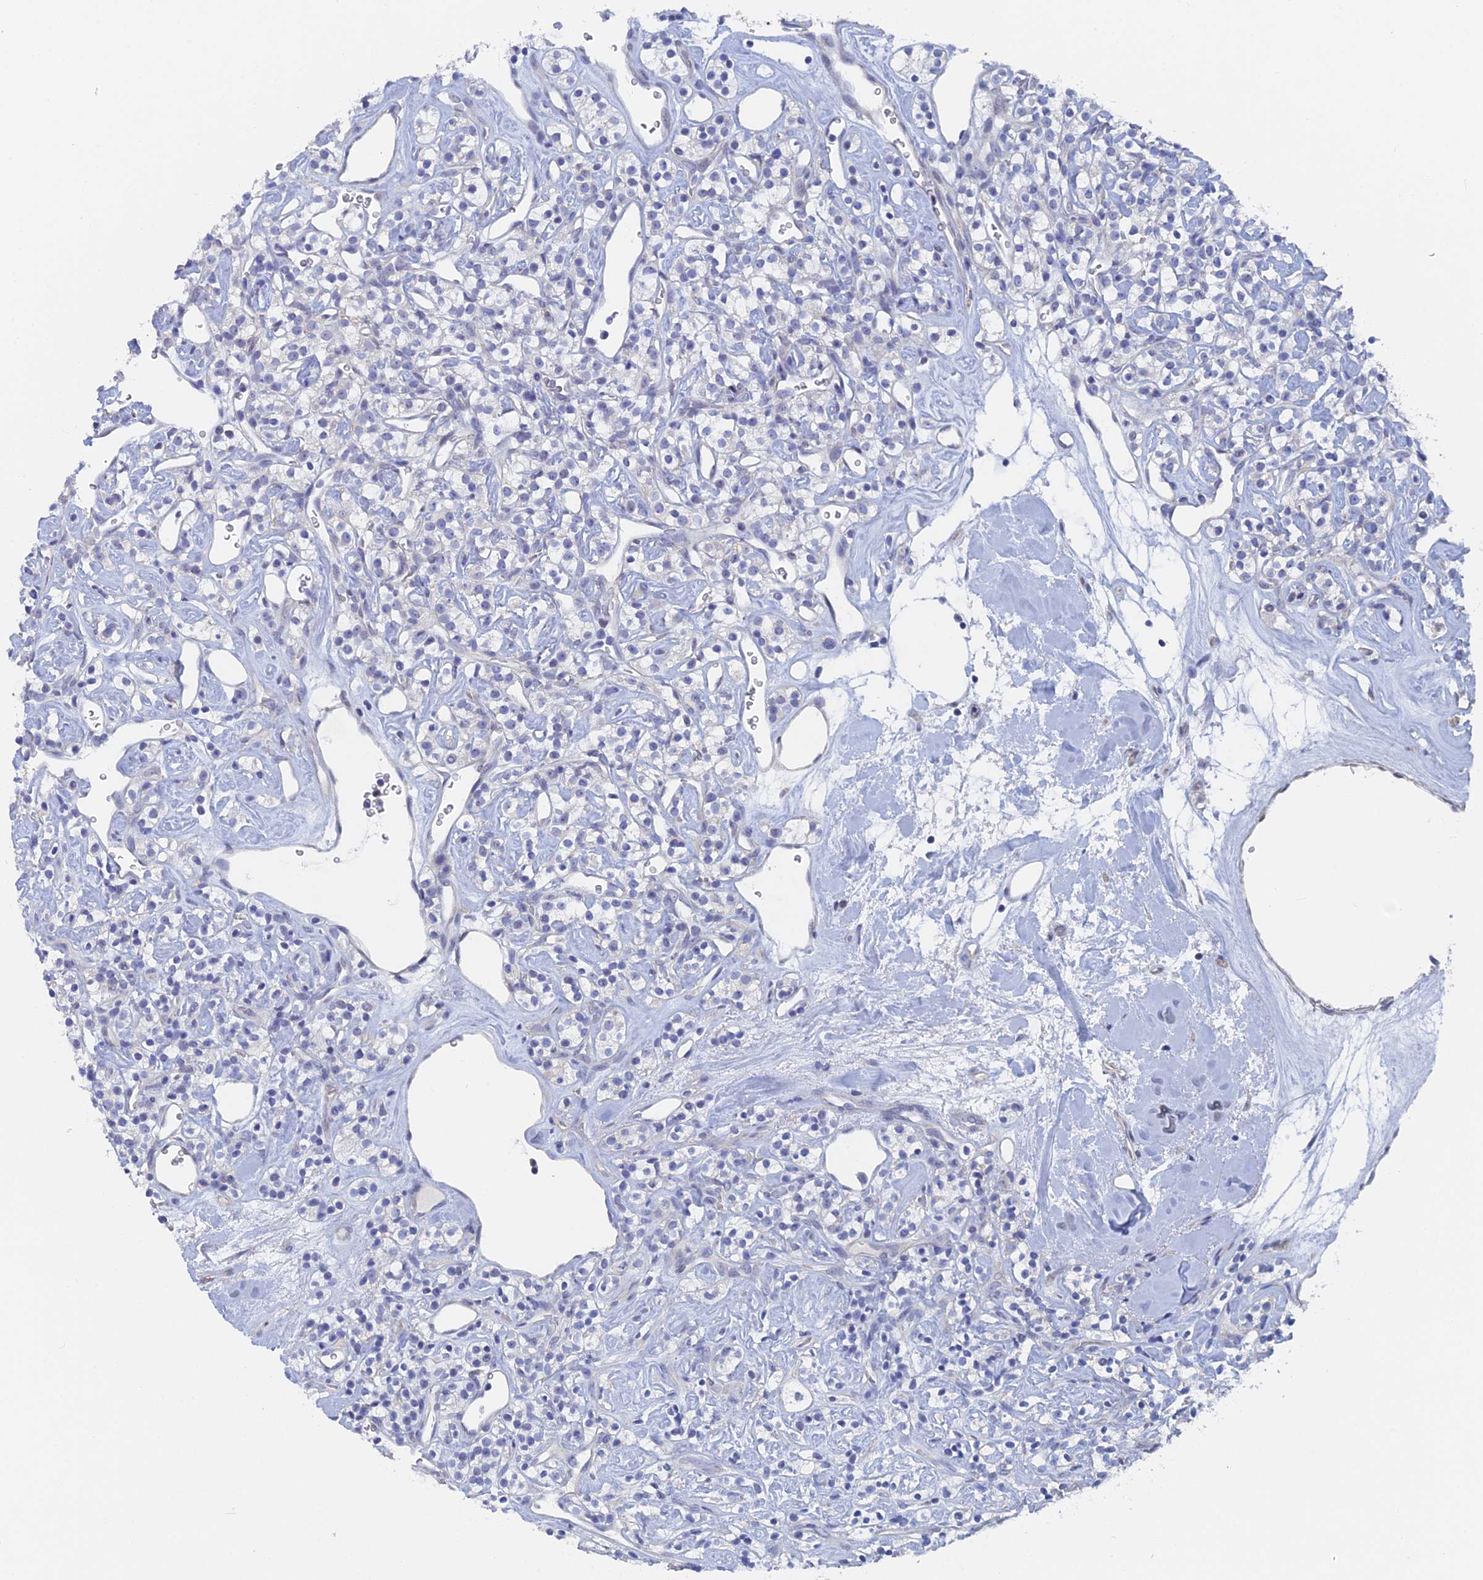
{"staining": {"intensity": "negative", "quantity": "none", "location": "none"}, "tissue": "renal cancer", "cell_type": "Tumor cells", "image_type": "cancer", "snomed": [{"axis": "morphology", "description": "Adenocarcinoma, NOS"}, {"axis": "topography", "description": "Kidney"}], "caption": "Image shows no significant protein staining in tumor cells of renal cancer. The staining is performed using DAB brown chromogen with nuclei counter-stained in using hematoxylin.", "gene": "GMNC", "patient": {"sex": "male", "age": 77}}